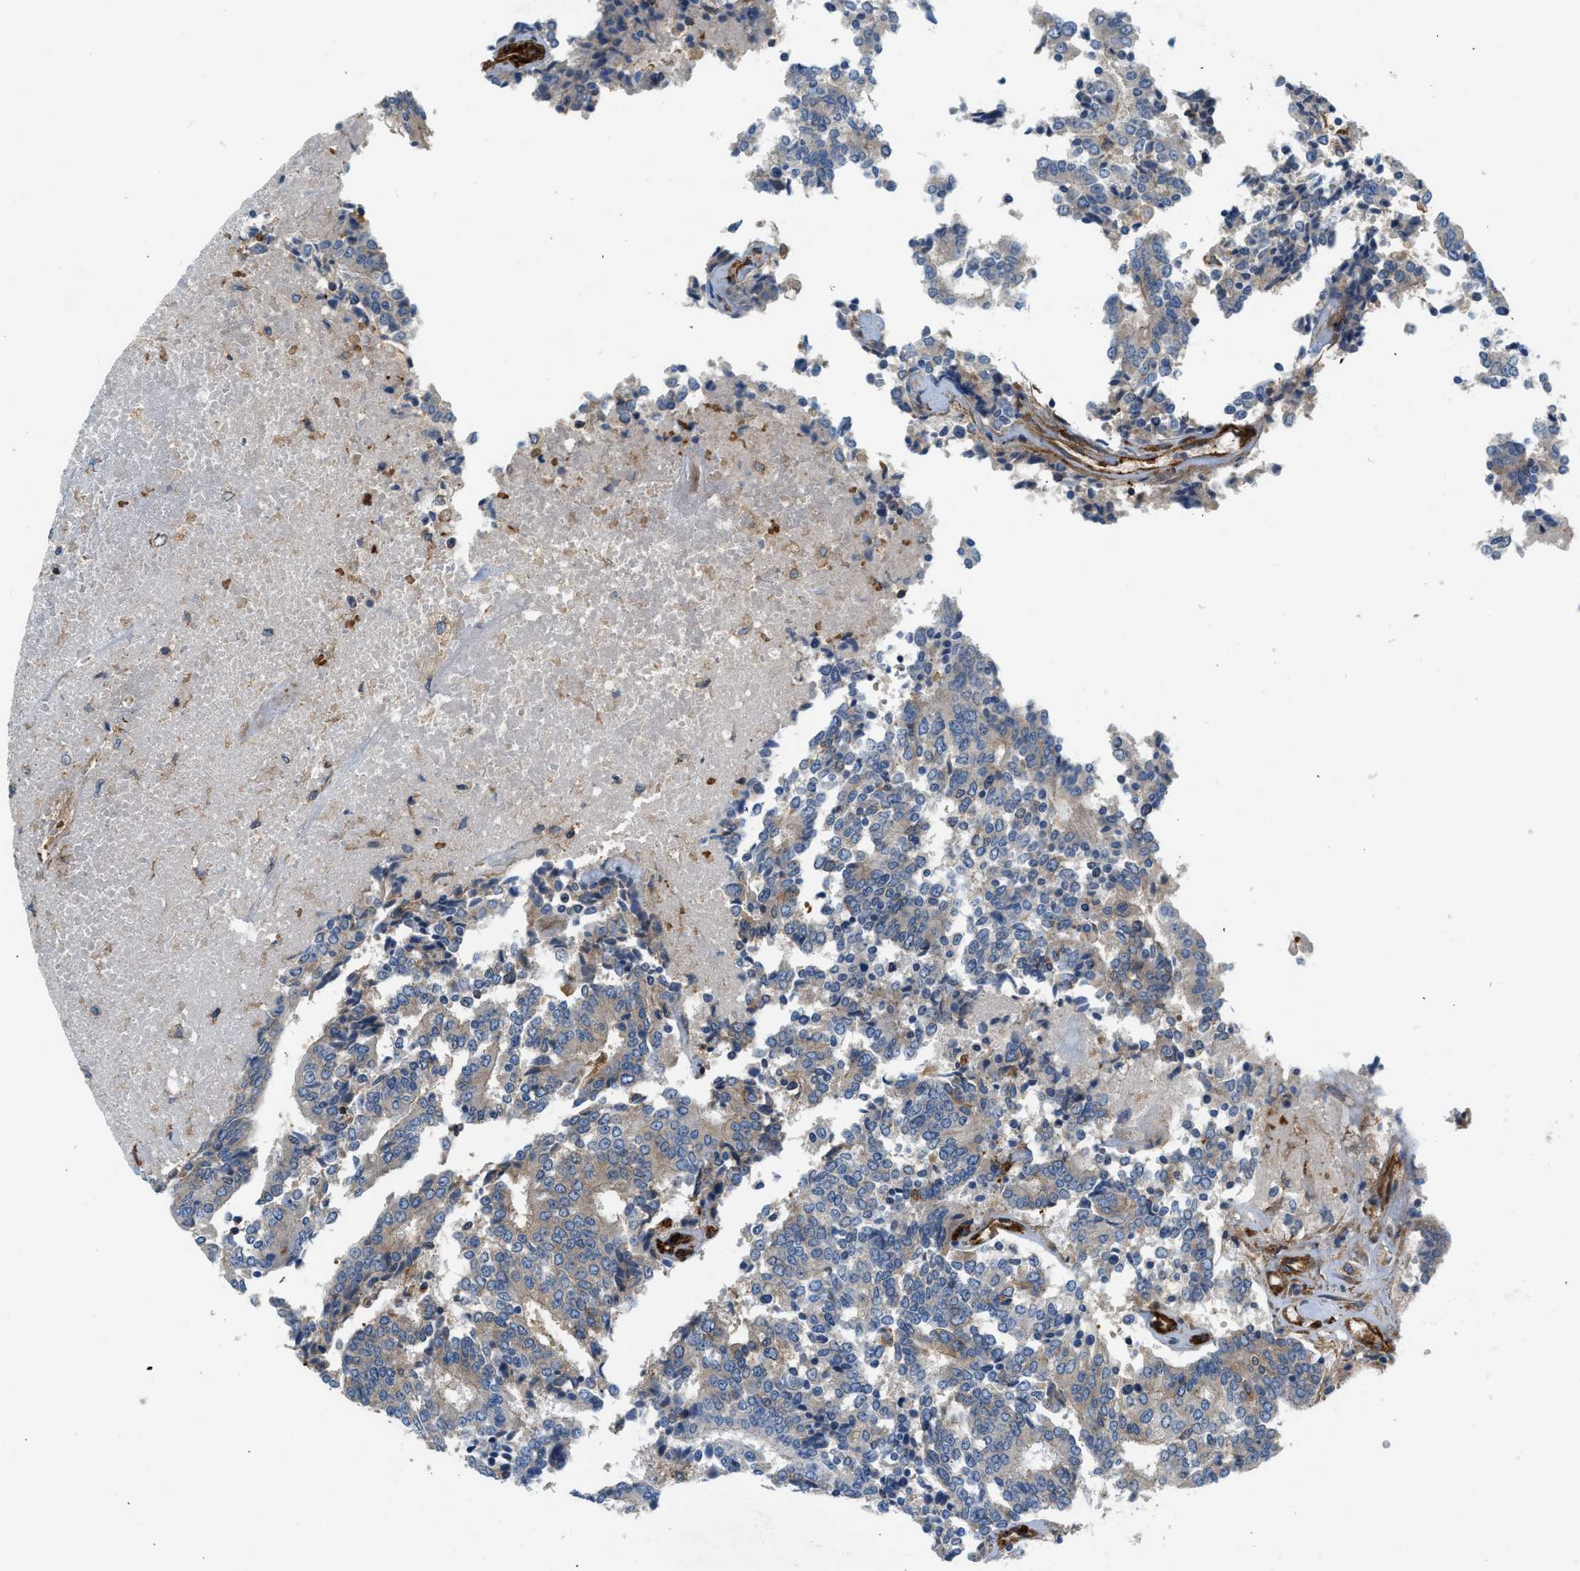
{"staining": {"intensity": "weak", "quantity": "<25%", "location": "cytoplasmic/membranous"}, "tissue": "prostate cancer", "cell_type": "Tumor cells", "image_type": "cancer", "snomed": [{"axis": "morphology", "description": "Normal tissue, NOS"}, {"axis": "morphology", "description": "Adenocarcinoma, High grade"}, {"axis": "topography", "description": "Prostate"}, {"axis": "topography", "description": "Seminal veicle"}], "caption": "Histopathology image shows no significant protein positivity in tumor cells of prostate cancer (adenocarcinoma (high-grade)). (DAB (3,3'-diaminobenzidine) immunohistochemistry visualized using brightfield microscopy, high magnification).", "gene": "HIP1", "patient": {"sex": "male", "age": 55}}